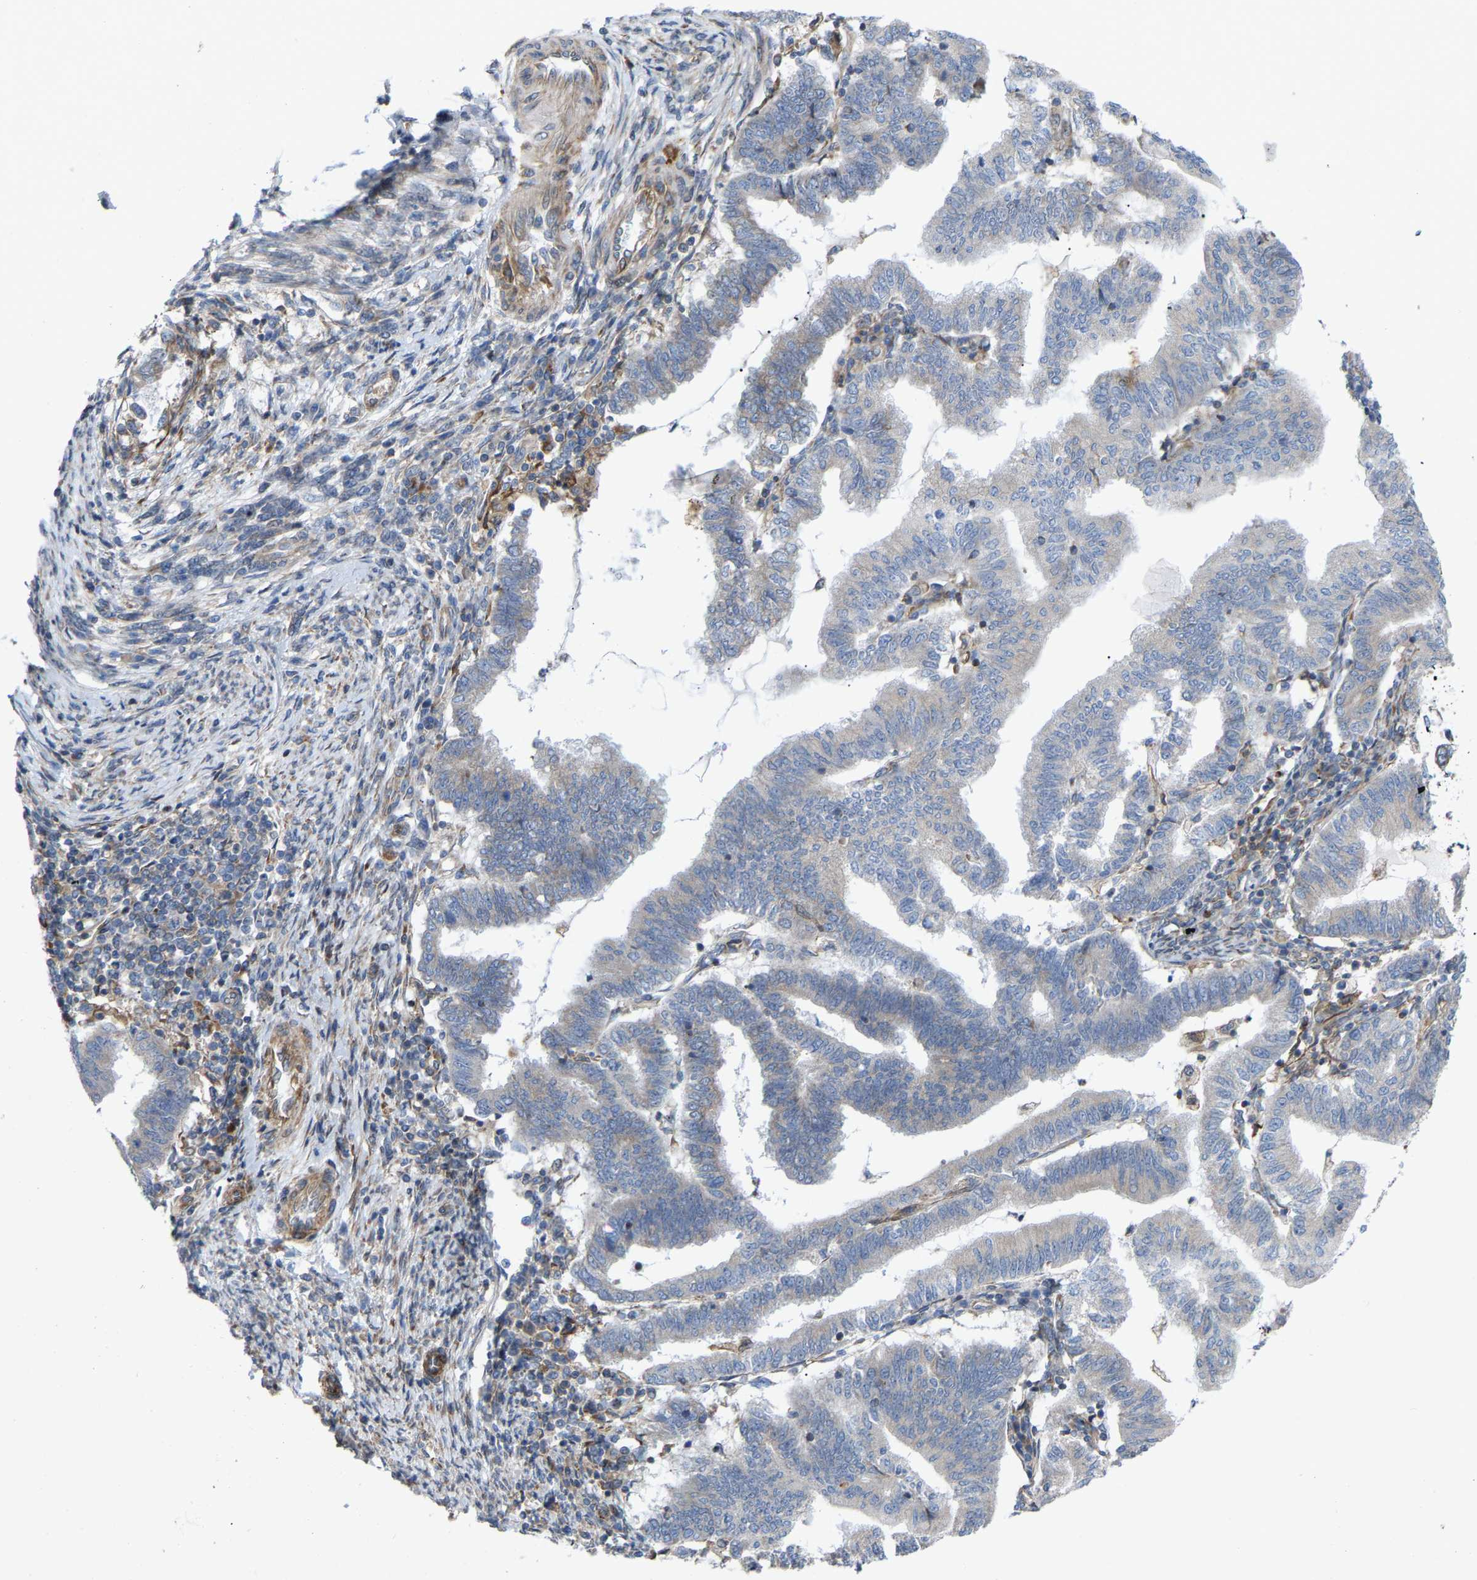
{"staining": {"intensity": "negative", "quantity": "none", "location": "none"}, "tissue": "endometrial cancer", "cell_type": "Tumor cells", "image_type": "cancer", "snomed": [{"axis": "morphology", "description": "Polyp, NOS"}, {"axis": "morphology", "description": "Adenocarcinoma, NOS"}, {"axis": "morphology", "description": "Adenoma, NOS"}, {"axis": "topography", "description": "Endometrium"}], "caption": "This photomicrograph is of endometrial cancer stained with IHC to label a protein in brown with the nuclei are counter-stained blue. There is no expression in tumor cells.", "gene": "TOR1B", "patient": {"sex": "female", "age": 79}}